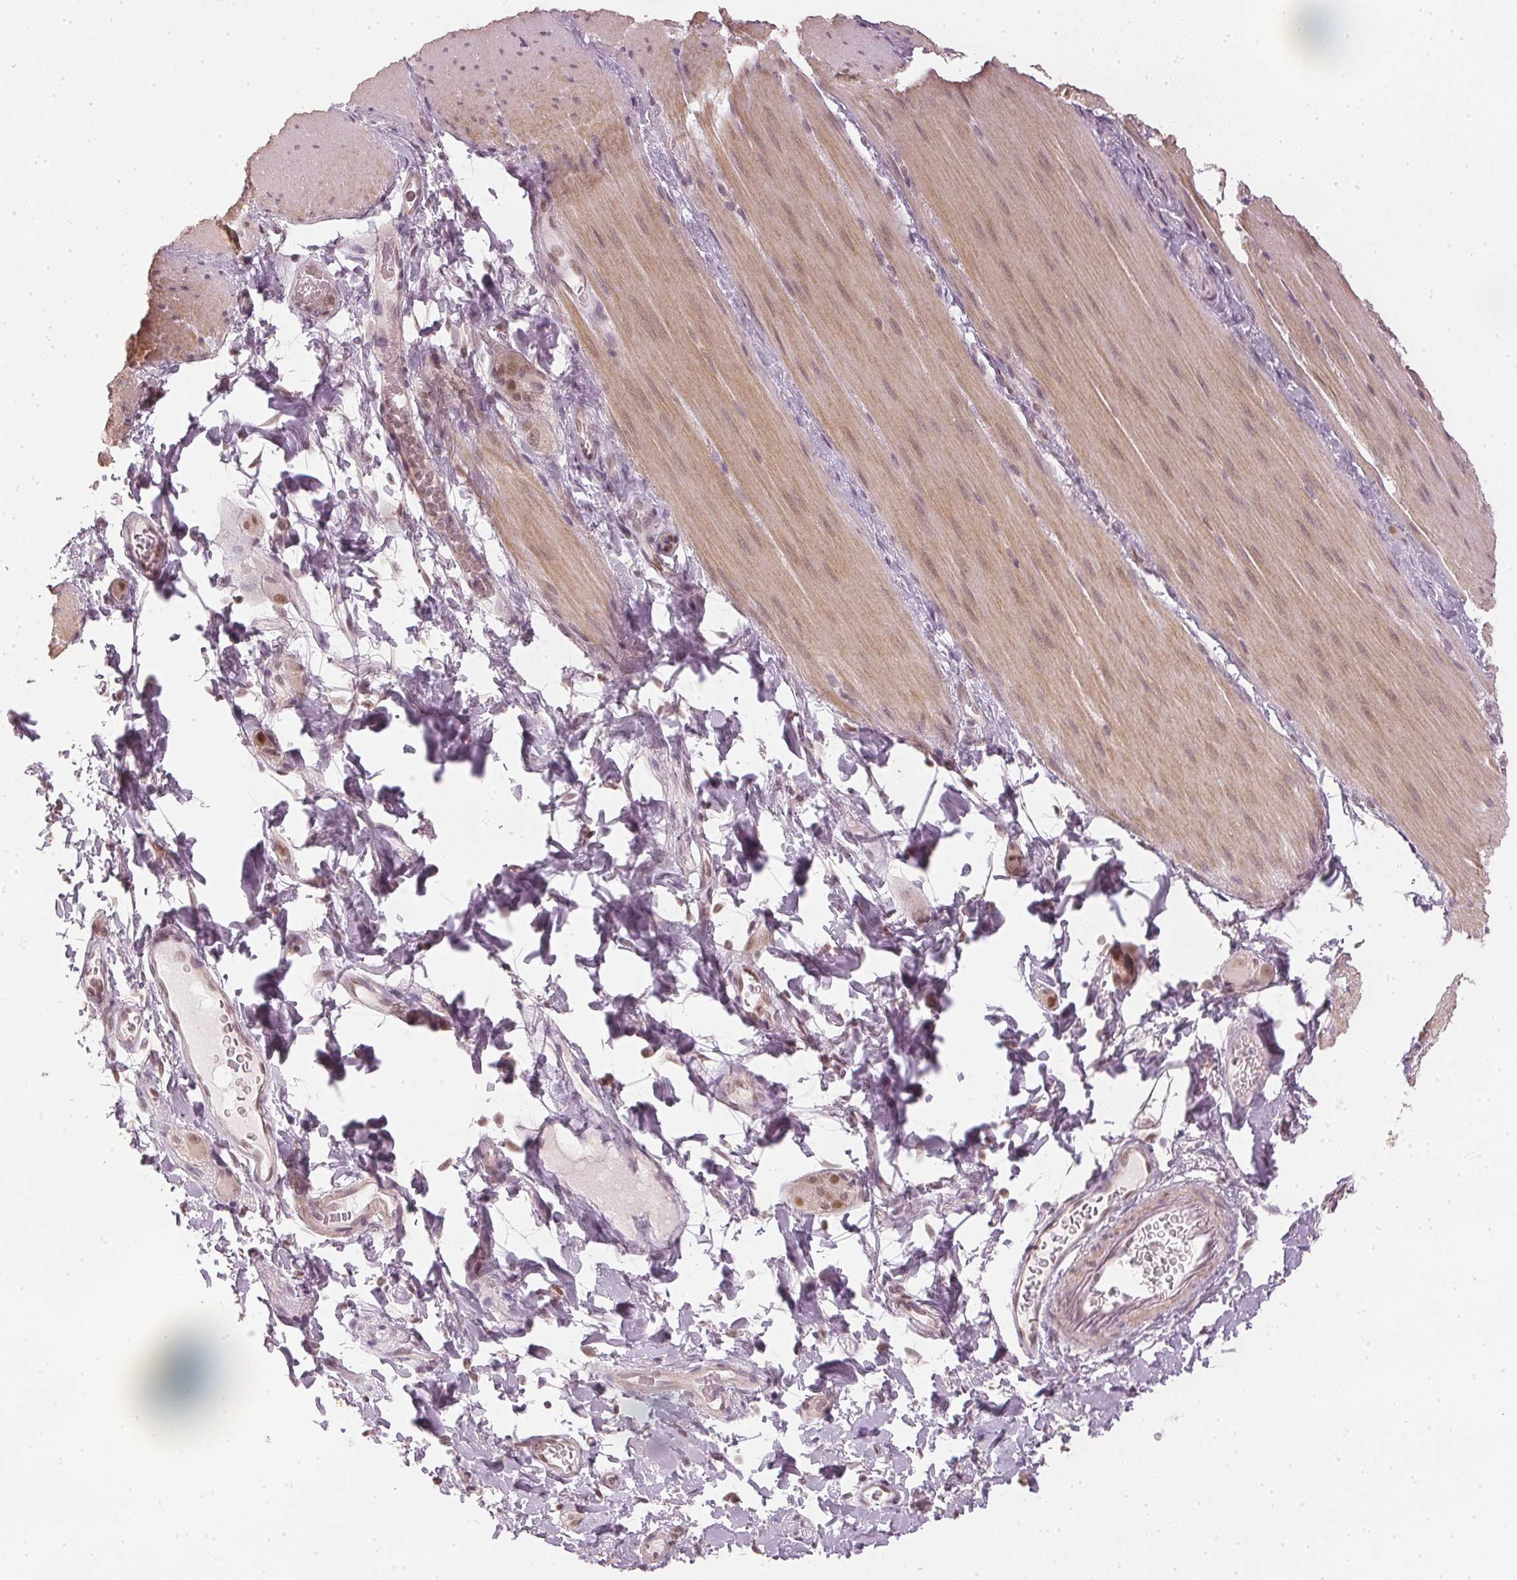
{"staining": {"intensity": "moderate", "quantity": "25%-75%", "location": "cytoplasmic/membranous"}, "tissue": "smooth muscle", "cell_type": "Smooth muscle cells", "image_type": "normal", "snomed": [{"axis": "morphology", "description": "Normal tissue, NOS"}, {"axis": "topography", "description": "Smooth muscle"}, {"axis": "topography", "description": "Colon"}], "caption": "DAB immunohistochemical staining of unremarkable human smooth muscle reveals moderate cytoplasmic/membranous protein positivity in approximately 25%-75% of smooth muscle cells. Nuclei are stained in blue.", "gene": "ENSG00000267001", "patient": {"sex": "male", "age": 73}}